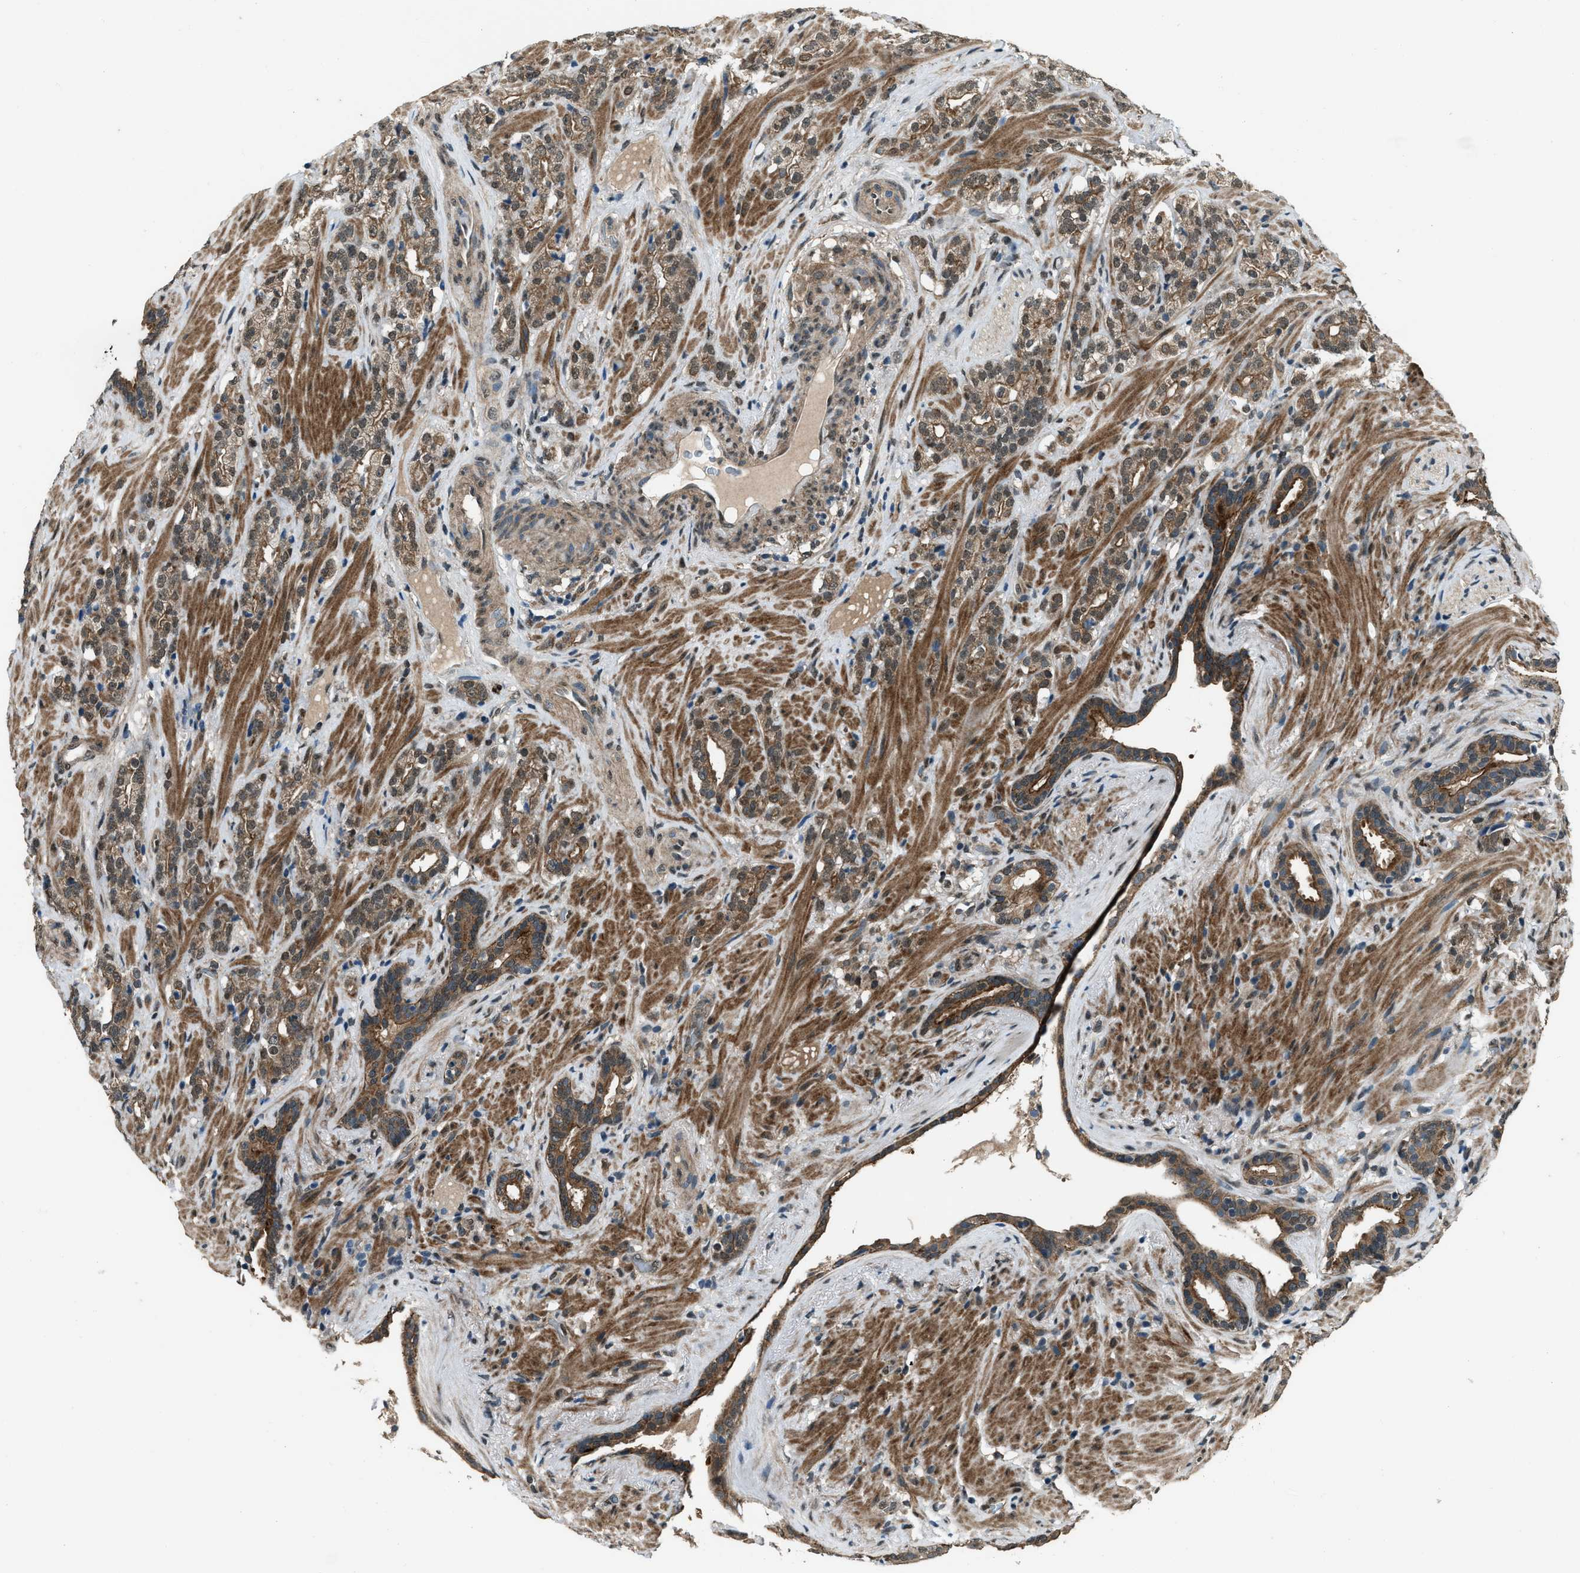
{"staining": {"intensity": "moderate", "quantity": ">75%", "location": "cytoplasmic/membranous"}, "tissue": "prostate cancer", "cell_type": "Tumor cells", "image_type": "cancer", "snomed": [{"axis": "morphology", "description": "Adenocarcinoma, High grade"}, {"axis": "topography", "description": "Prostate"}], "caption": "Protein expression analysis of prostate adenocarcinoma (high-grade) shows moderate cytoplasmic/membranous expression in approximately >75% of tumor cells.", "gene": "SVIL", "patient": {"sex": "male", "age": 71}}